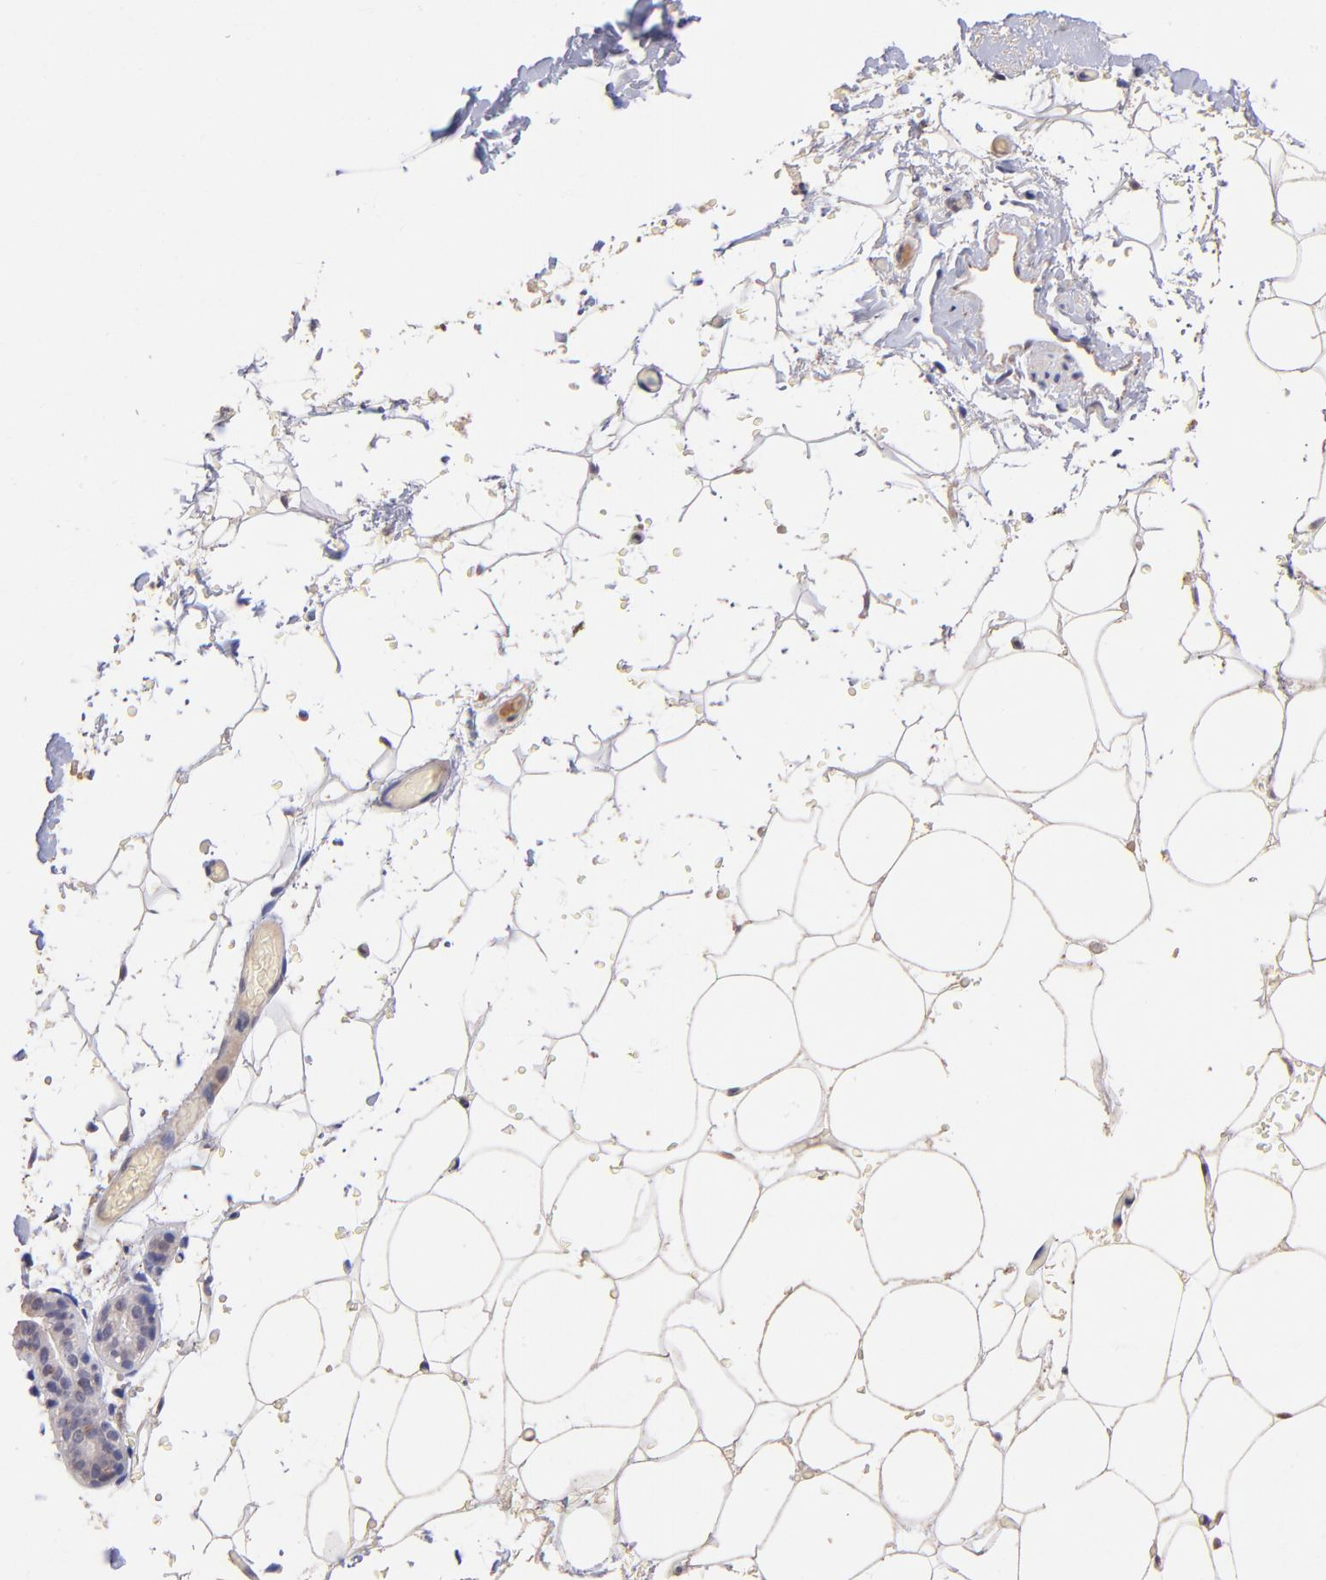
{"staining": {"intensity": "weak", "quantity": "<25%", "location": "cytoplasmic/membranous"}, "tissue": "breast", "cell_type": "Adipocytes", "image_type": "normal", "snomed": [{"axis": "morphology", "description": "Normal tissue, NOS"}, {"axis": "topography", "description": "Breast"}, {"axis": "topography", "description": "Soft tissue"}], "caption": "Immunohistochemistry of unremarkable breast reveals no expression in adipocytes.", "gene": "RNASEL", "patient": {"sex": "female", "age": 75}}